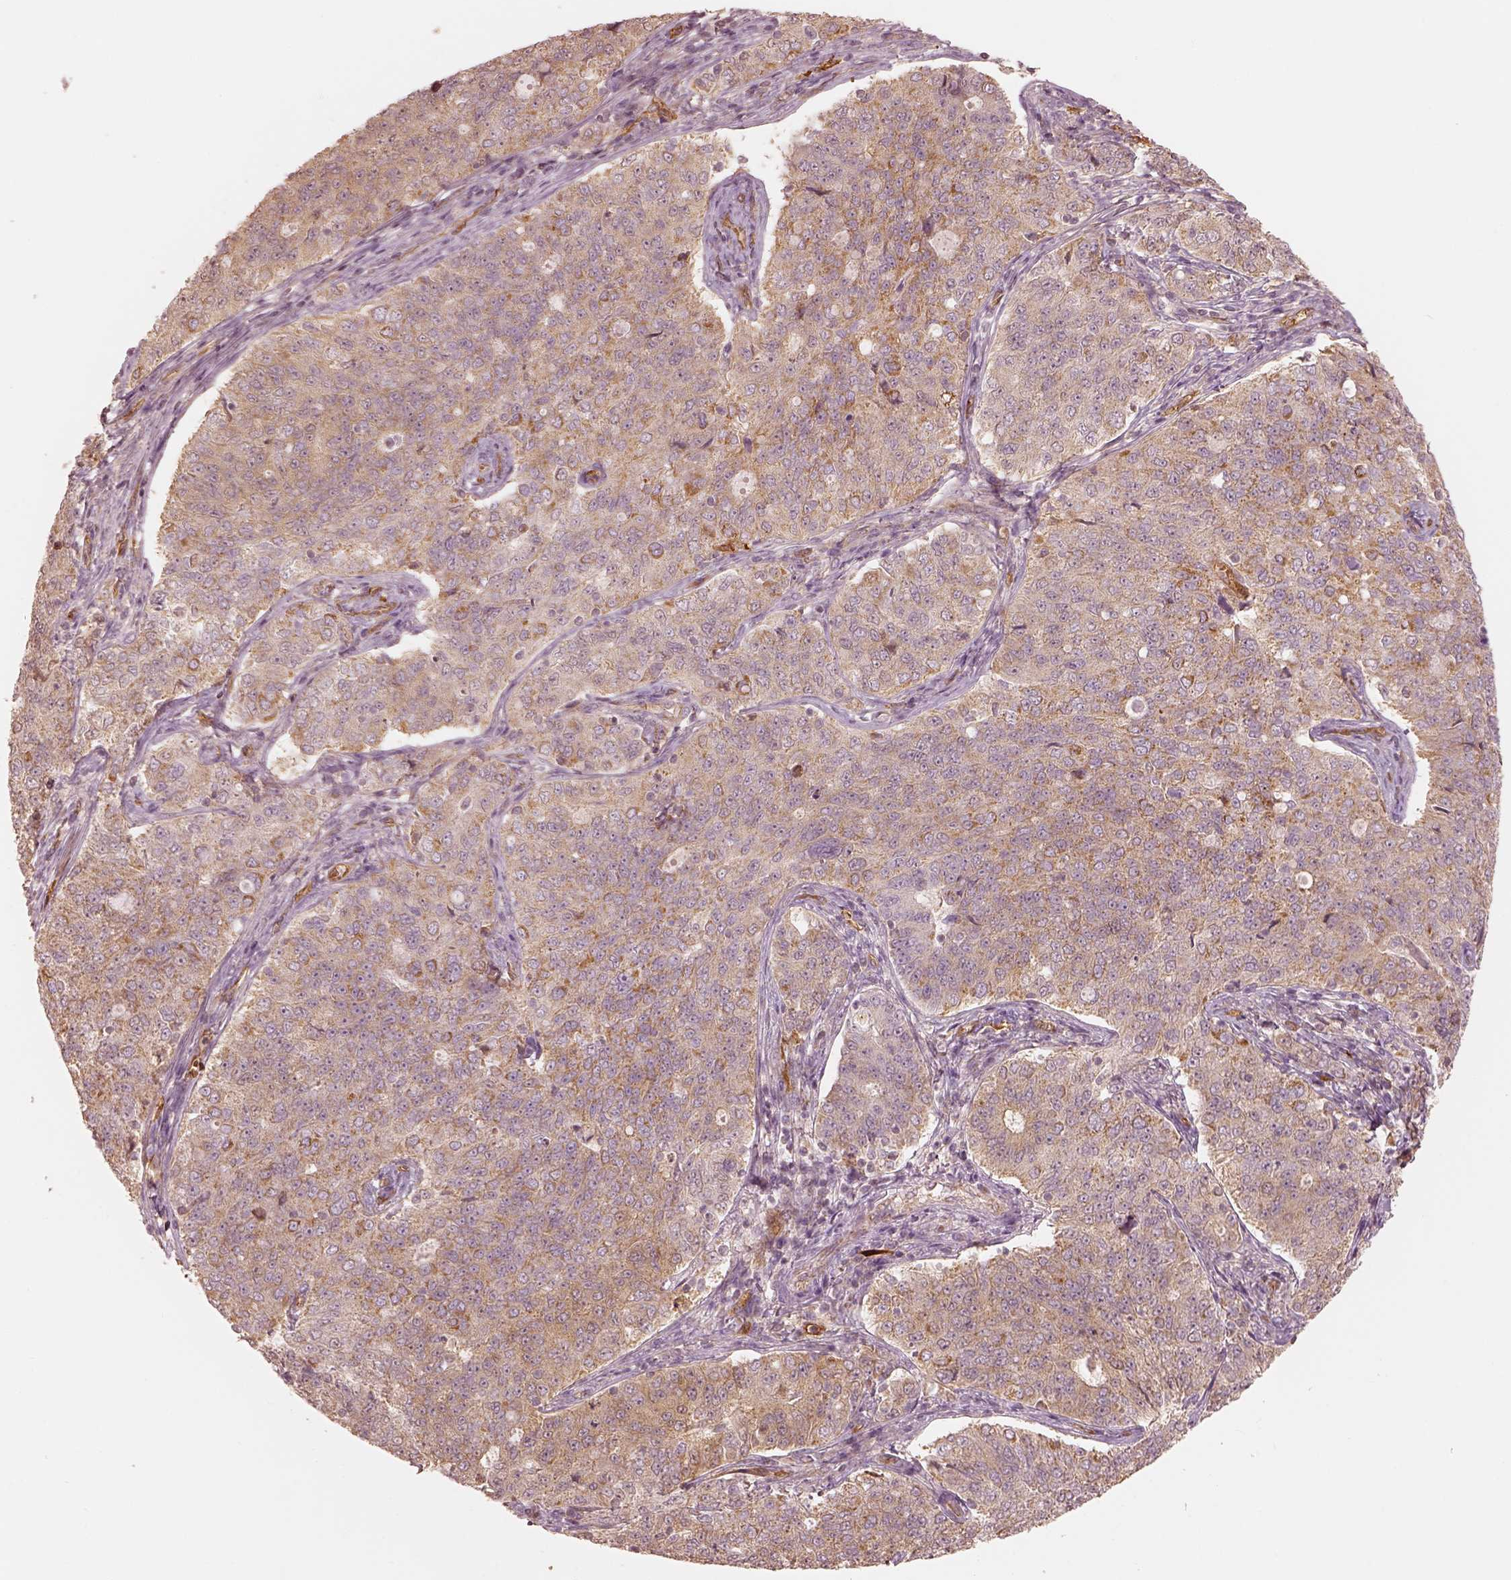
{"staining": {"intensity": "moderate", "quantity": "<25%", "location": "cytoplasmic/membranous"}, "tissue": "endometrial cancer", "cell_type": "Tumor cells", "image_type": "cancer", "snomed": [{"axis": "morphology", "description": "Adenocarcinoma, NOS"}, {"axis": "topography", "description": "Endometrium"}], "caption": "Endometrial cancer stained for a protein reveals moderate cytoplasmic/membranous positivity in tumor cells. The protein of interest is stained brown, and the nuclei are stained in blue (DAB (3,3'-diaminobenzidine) IHC with brightfield microscopy, high magnification).", "gene": "FSCN1", "patient": {"sex": "female", "age": 43}}